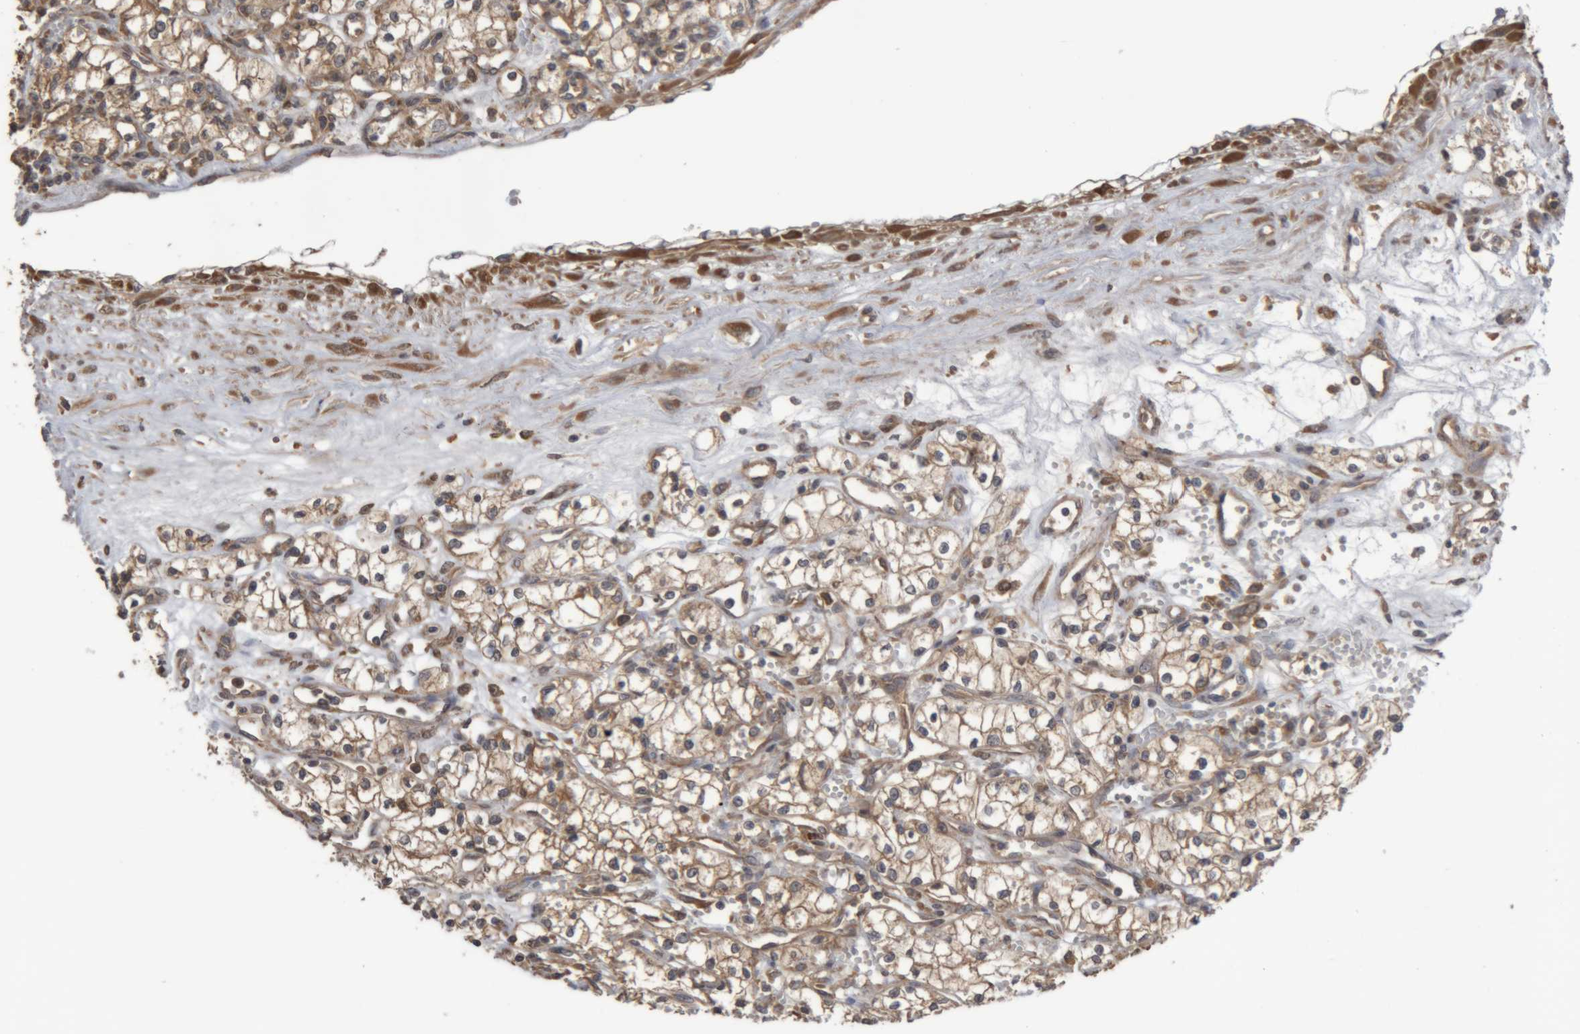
{"staining": {"intensity": "moderate", "quantity": ">75%", "location": "cytoplasmic/membranous"}, "tissue": "renal cancer", "cell_type": "Tumor cells", "image_type": "cancer", "snomed": [{"axis": "morphology", "description": "Adenocarcinoma, NOS"}, {"axis": "topography", "description": "Kidney"}], "caption": "Immunohistochemical staining of renal adenocarcinoma demonstrates medium levels of moderate cytoplasmic/membranous protein positivity in about >75% of tumor cells.", "gene": "TMED7", "patient": {"sex": "male", "age": 59}}